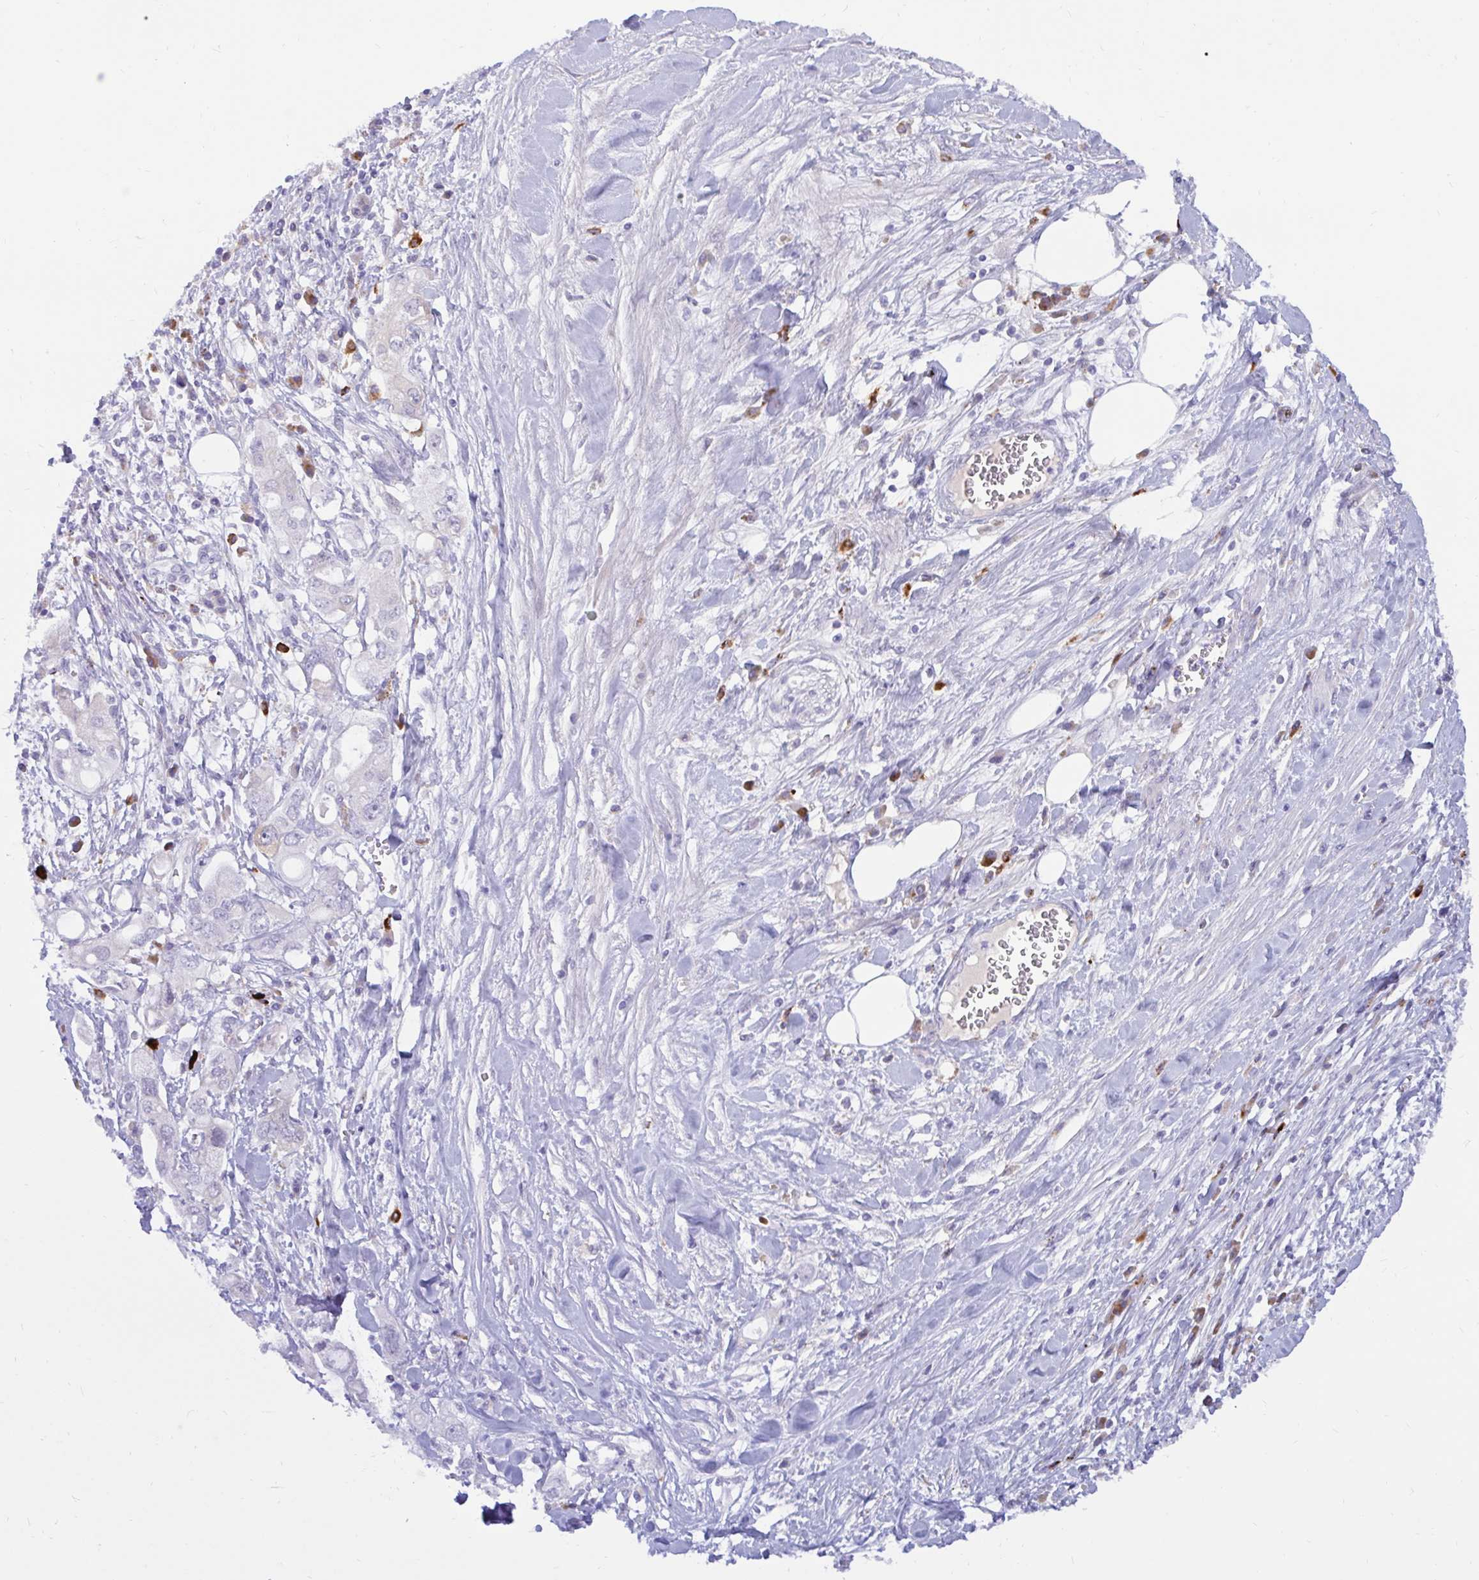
{"staining": {"intensity": "negative", "quantity": "none", "location": "none"}, "tissue": "pancreatic cancer", "cell_type": "Tumor cells", "image_type": "cancer", "snomed": [{"axis": "morphology", "description": "Adenocarcinoma, NOS"}, {"axis": "topography", "description": "Pancreas"}], "caption": "Photomicrograph shows no significant protein expression in tumor cells of pancreatic cancer (adenocarcinoma). (DAB immunohistochemistry (IHC), high magnification).", "gene": "FAM219B", "patient": {"sex": "female", "age": 56}}